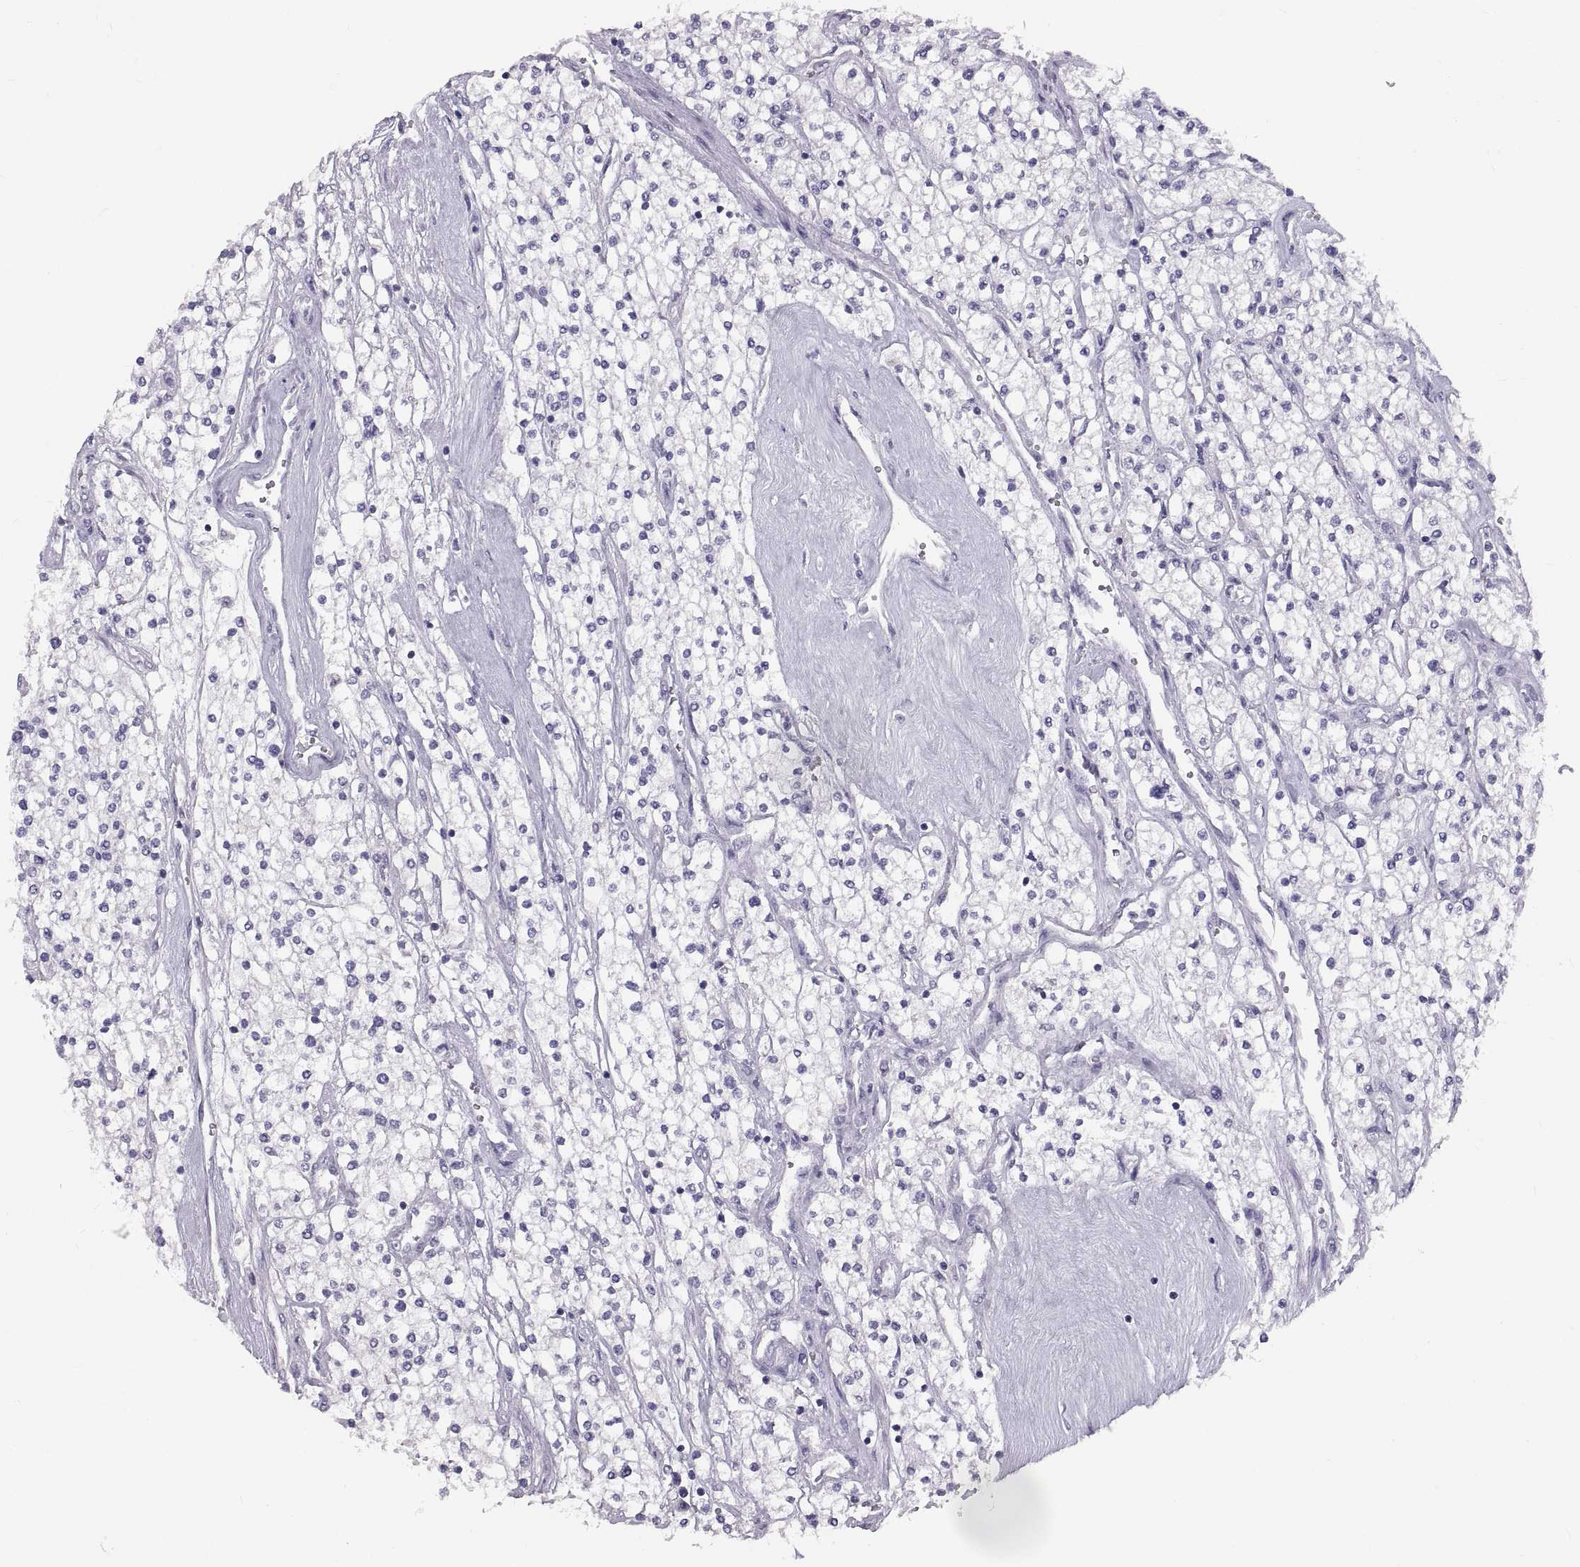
{"staining": {"intensity": "negative", "quantity": "none", "location": "none"}, "tissue": "renal cancer", "cell_type": "Tumor cells", "image_type": "cancer", "snomed": [{"axis": "morphology", "description": "Adenocarcinoma, NOS"}, {"axis": "topography", "description": "Kidney"}], "caption": "Immunohistochemical staining of renal cancer displays no significant expression in tumor cells.", "gene": "WBP2NL", "patient": {"sex": "male", "age": 80}}